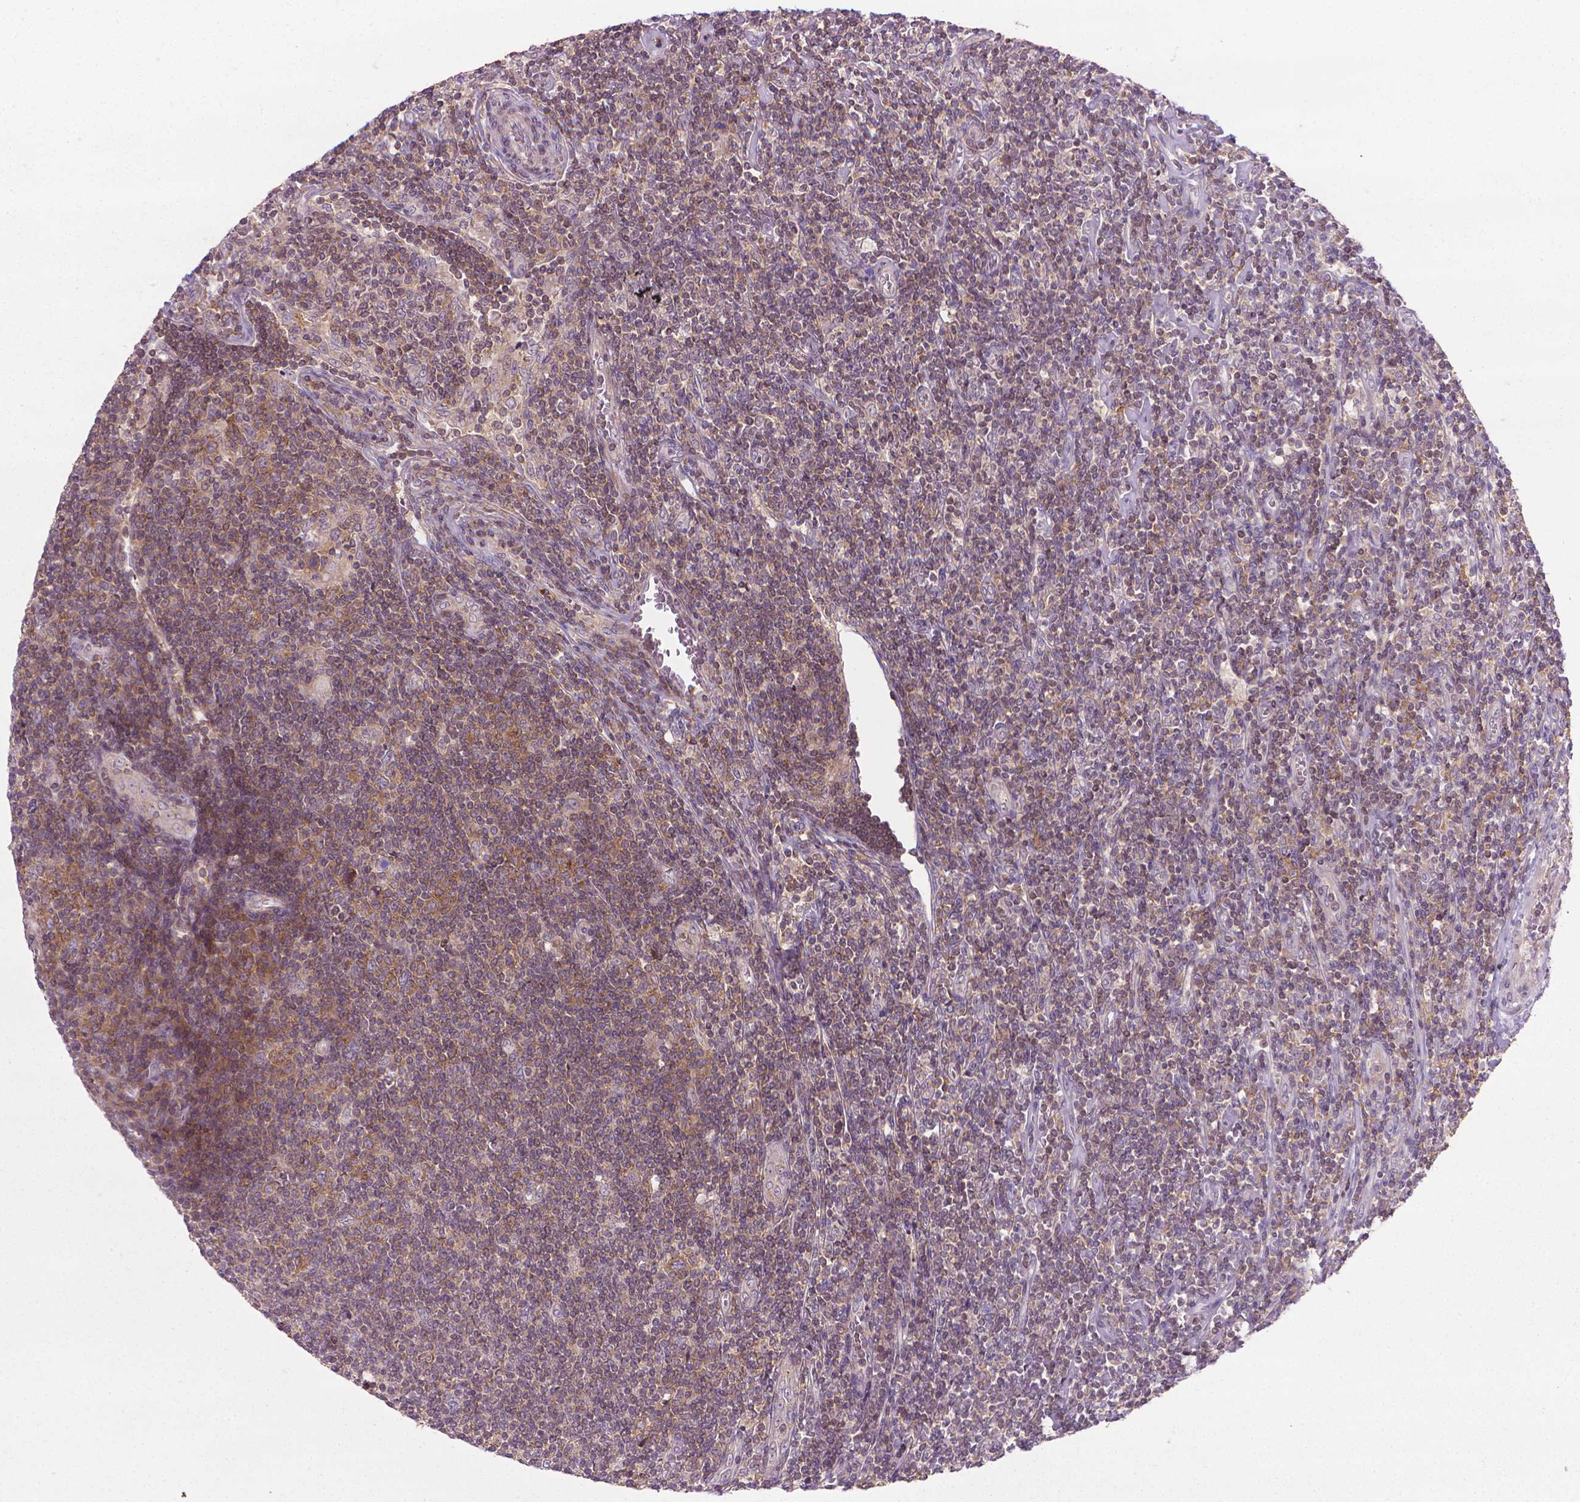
{"staining": {"intensity": "moderate", "quantity": "25%-75%", "location": "cytoplasmic/membranous"}, "tissue": "lymphoma", "cell_type": "Tumor cells", "image_type": "cancer", "snomed": [{"axis": "morphology", "description": "Hodgkin's disease, NOS"}, {"axis": "topography", "description": "Lymph node"}], "caption": "A photomicrograph showing moderate cytoplasmic/membranous positivity in approximately 25%-75% of tumor cells in lymphoma, as visualized by brown immunohistochemical staining.", "gene": "PRAG1", "patient": {"sex": "male", "age": 40}}